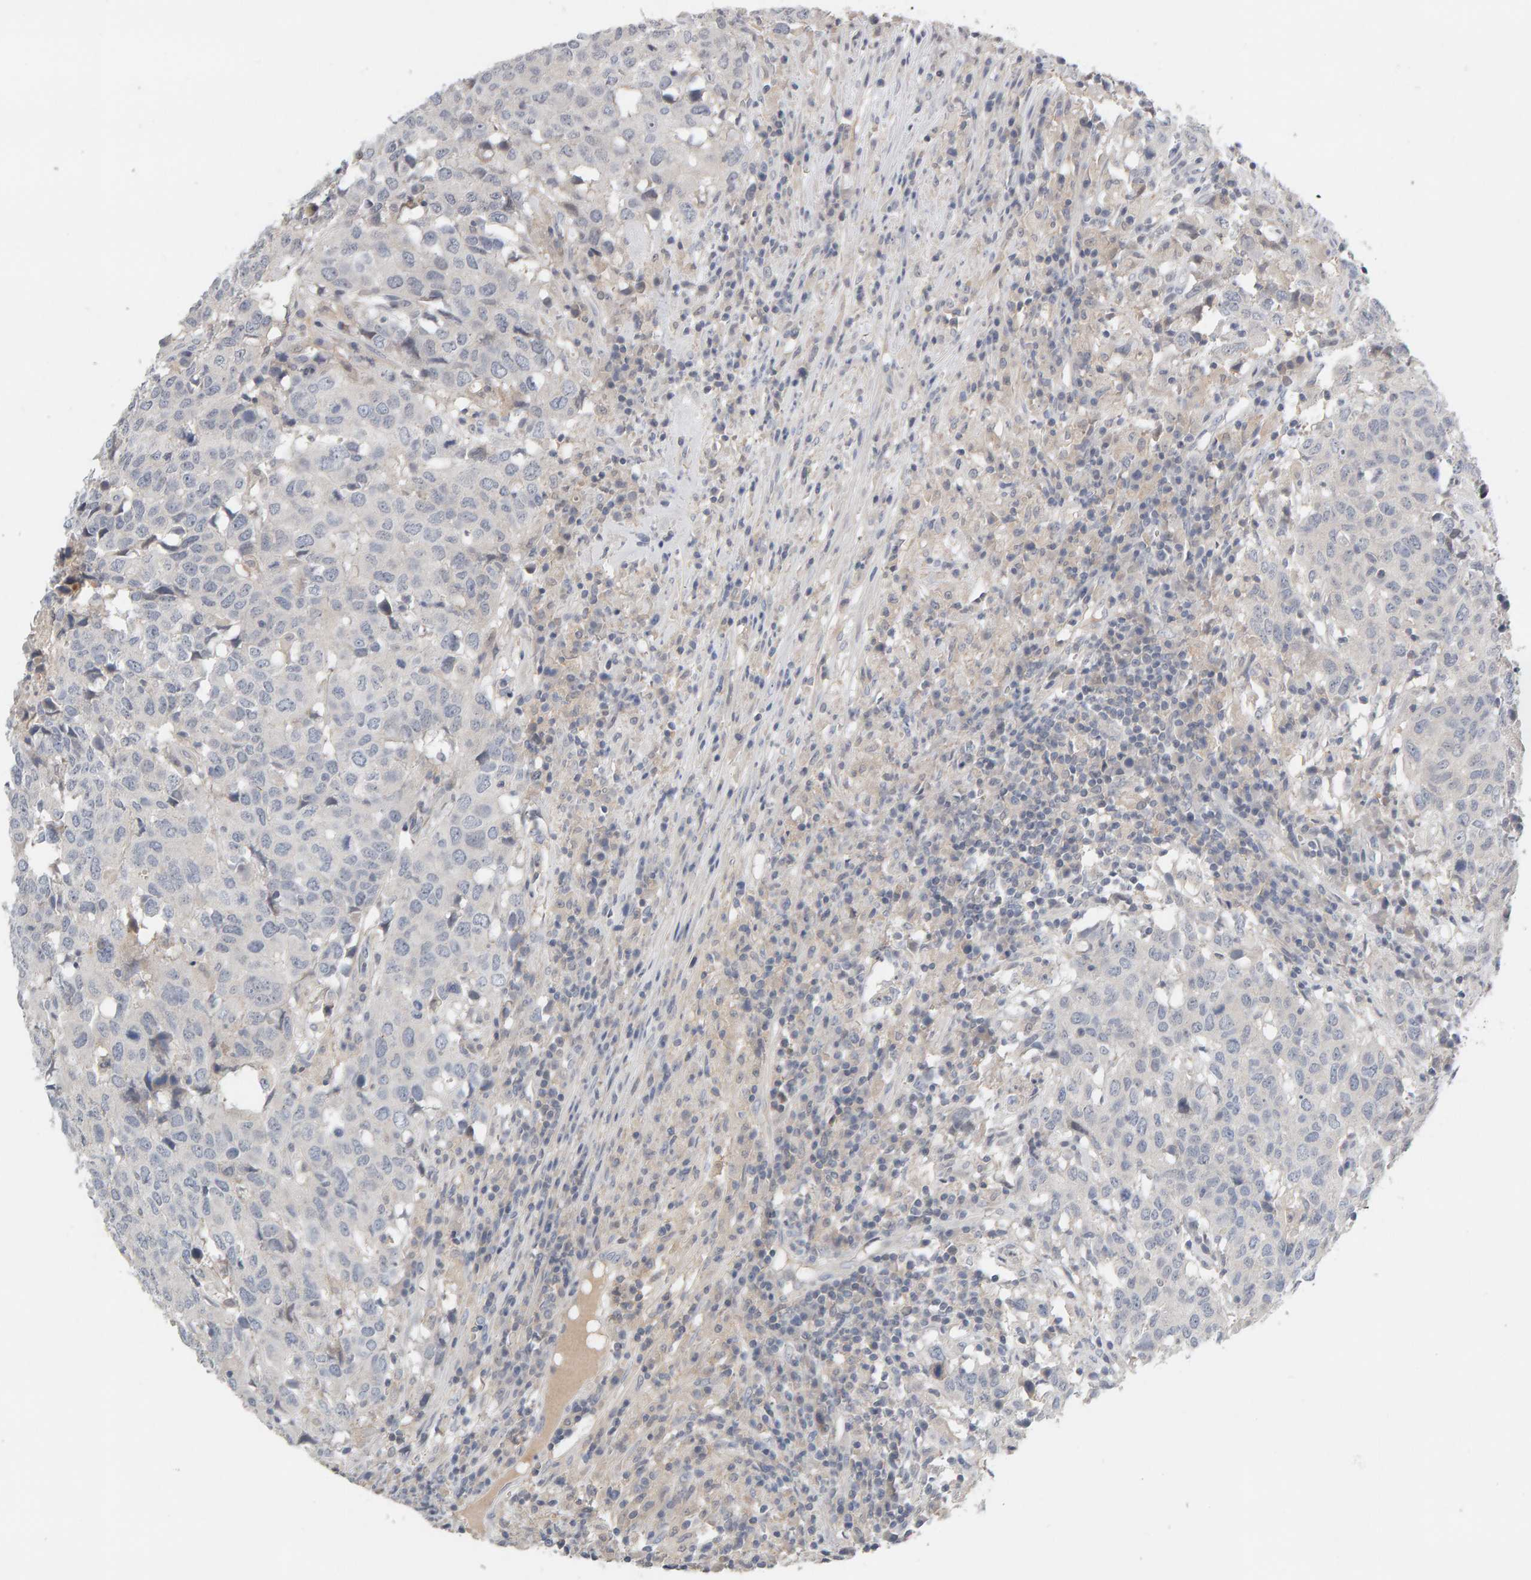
{"staining": {"intensity": "negative", "quantity": "none", "location": "none"}, "tissue": "head and neck cancer", "cell_type": "Tumor cells", "image_type": "cancer", "snomed": [{"axis": "morphology", "description": "Squamous cell carcinoma, NOS"}, {"axis": "topography", "description": "Head-Neck"}], "caption": "DAB immunohistochemical staining of human head and neck cancer exhibits no significant staining in tumor cells. (Brightfield microscopy of DAB immunohistochemistry at high magnification).", "gene": "GFUS", "patient": {"sex": "male", "age": 66}}